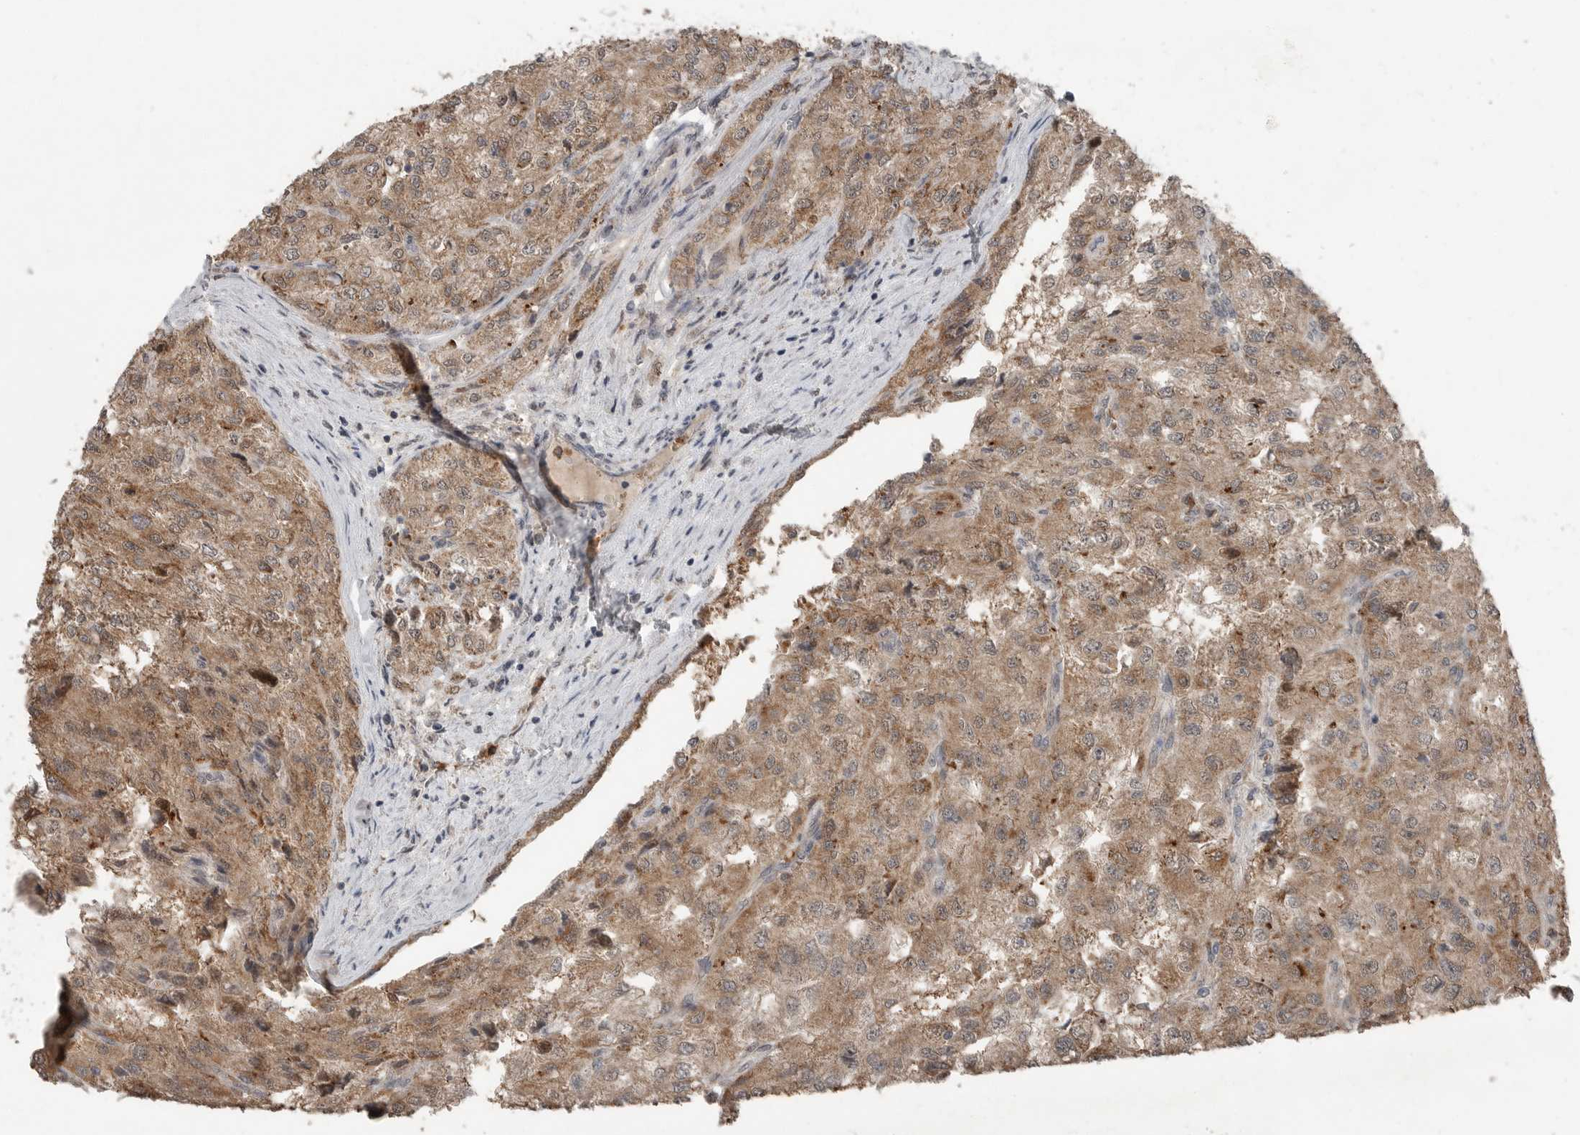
{"staining": {"intensity": "weak", "quantity": ">75%", "location": "cytoplasmic/membranous"}, "tissue": "renal cancer", "cell_type": "Tumor cells", "image_type": "cancer", "snomed": [{"axis": "morphology", "description": "Adenocarcinoma, NOS"}, {"axis": "topography", "description": "Kidney"}], "caption": "Renal cancer tissue exhibits weak cytoplasmic/membranous positivity in about >75% of tumor cells, visualized by immunohistochemistry. The staining was performed using DAB (3,3'-diaminobenzidine) to visualize the protein expression in brown, while the nuclei were stained in blue with hematoxylin (Magnification: 20x).", "gene": "SCP2", "patient": {"sex": "female", "age": 54}}